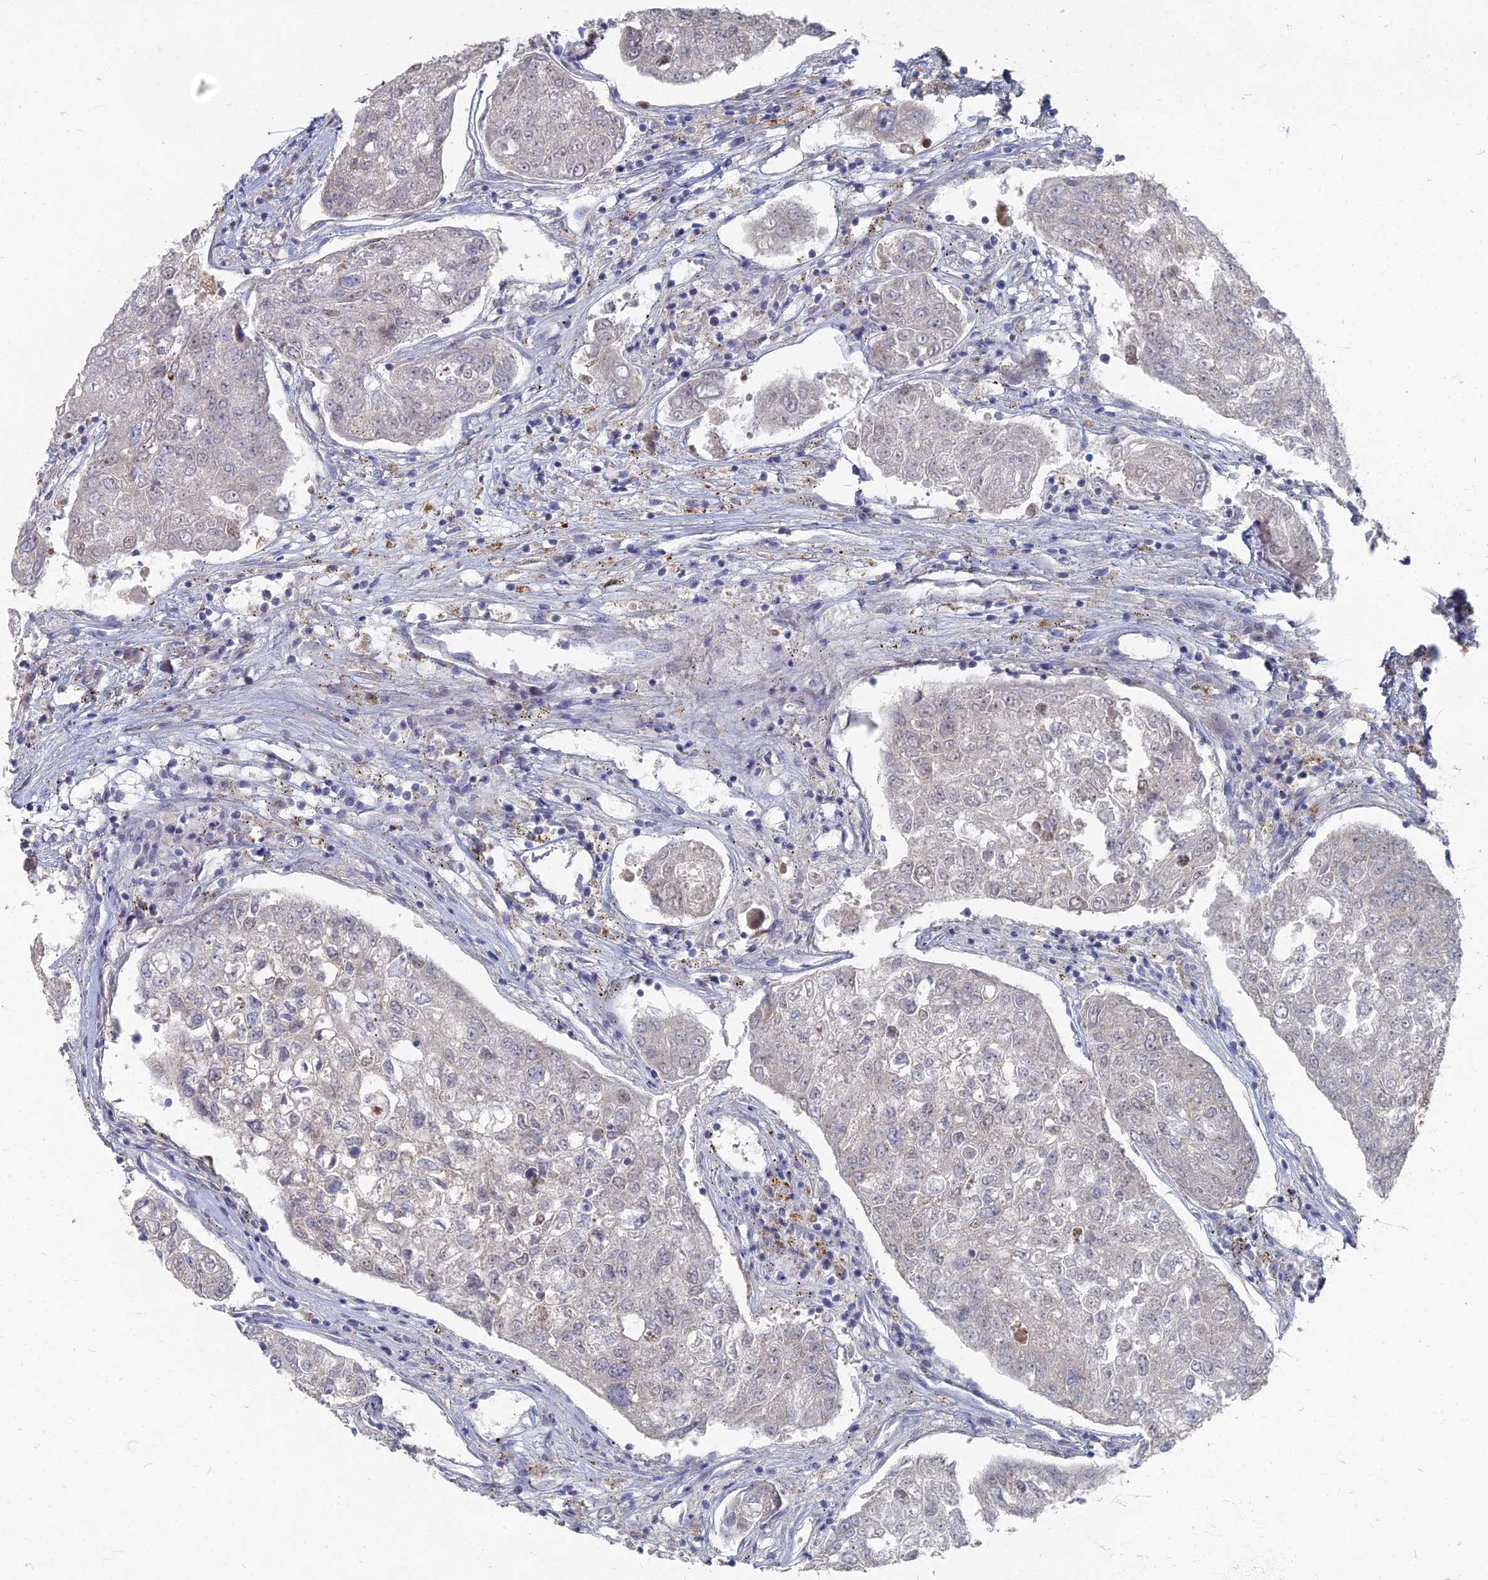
{"staining": {"intensity": "negative", "quantity": "none", "location": "none"}, "tissue": "urothelial cancer", "cell_type": "Tumor cells", "image_type": "cancer", "snomed": [{"axis": "morphology", "description": "Urothelial carcinoma, High grade"}, {"axis": "topography", "description": "Lymph node"}, {"axis": "topography", "description": "Urinary bladder"}], "caption": "Immunohistochemistry (IHC) micrograph of human urothelial cancer stained for a protein (brown), which displays no expression in tumor cells.", "gene": "TMEM128", "patient": {"sex": "male", "age": 51}}